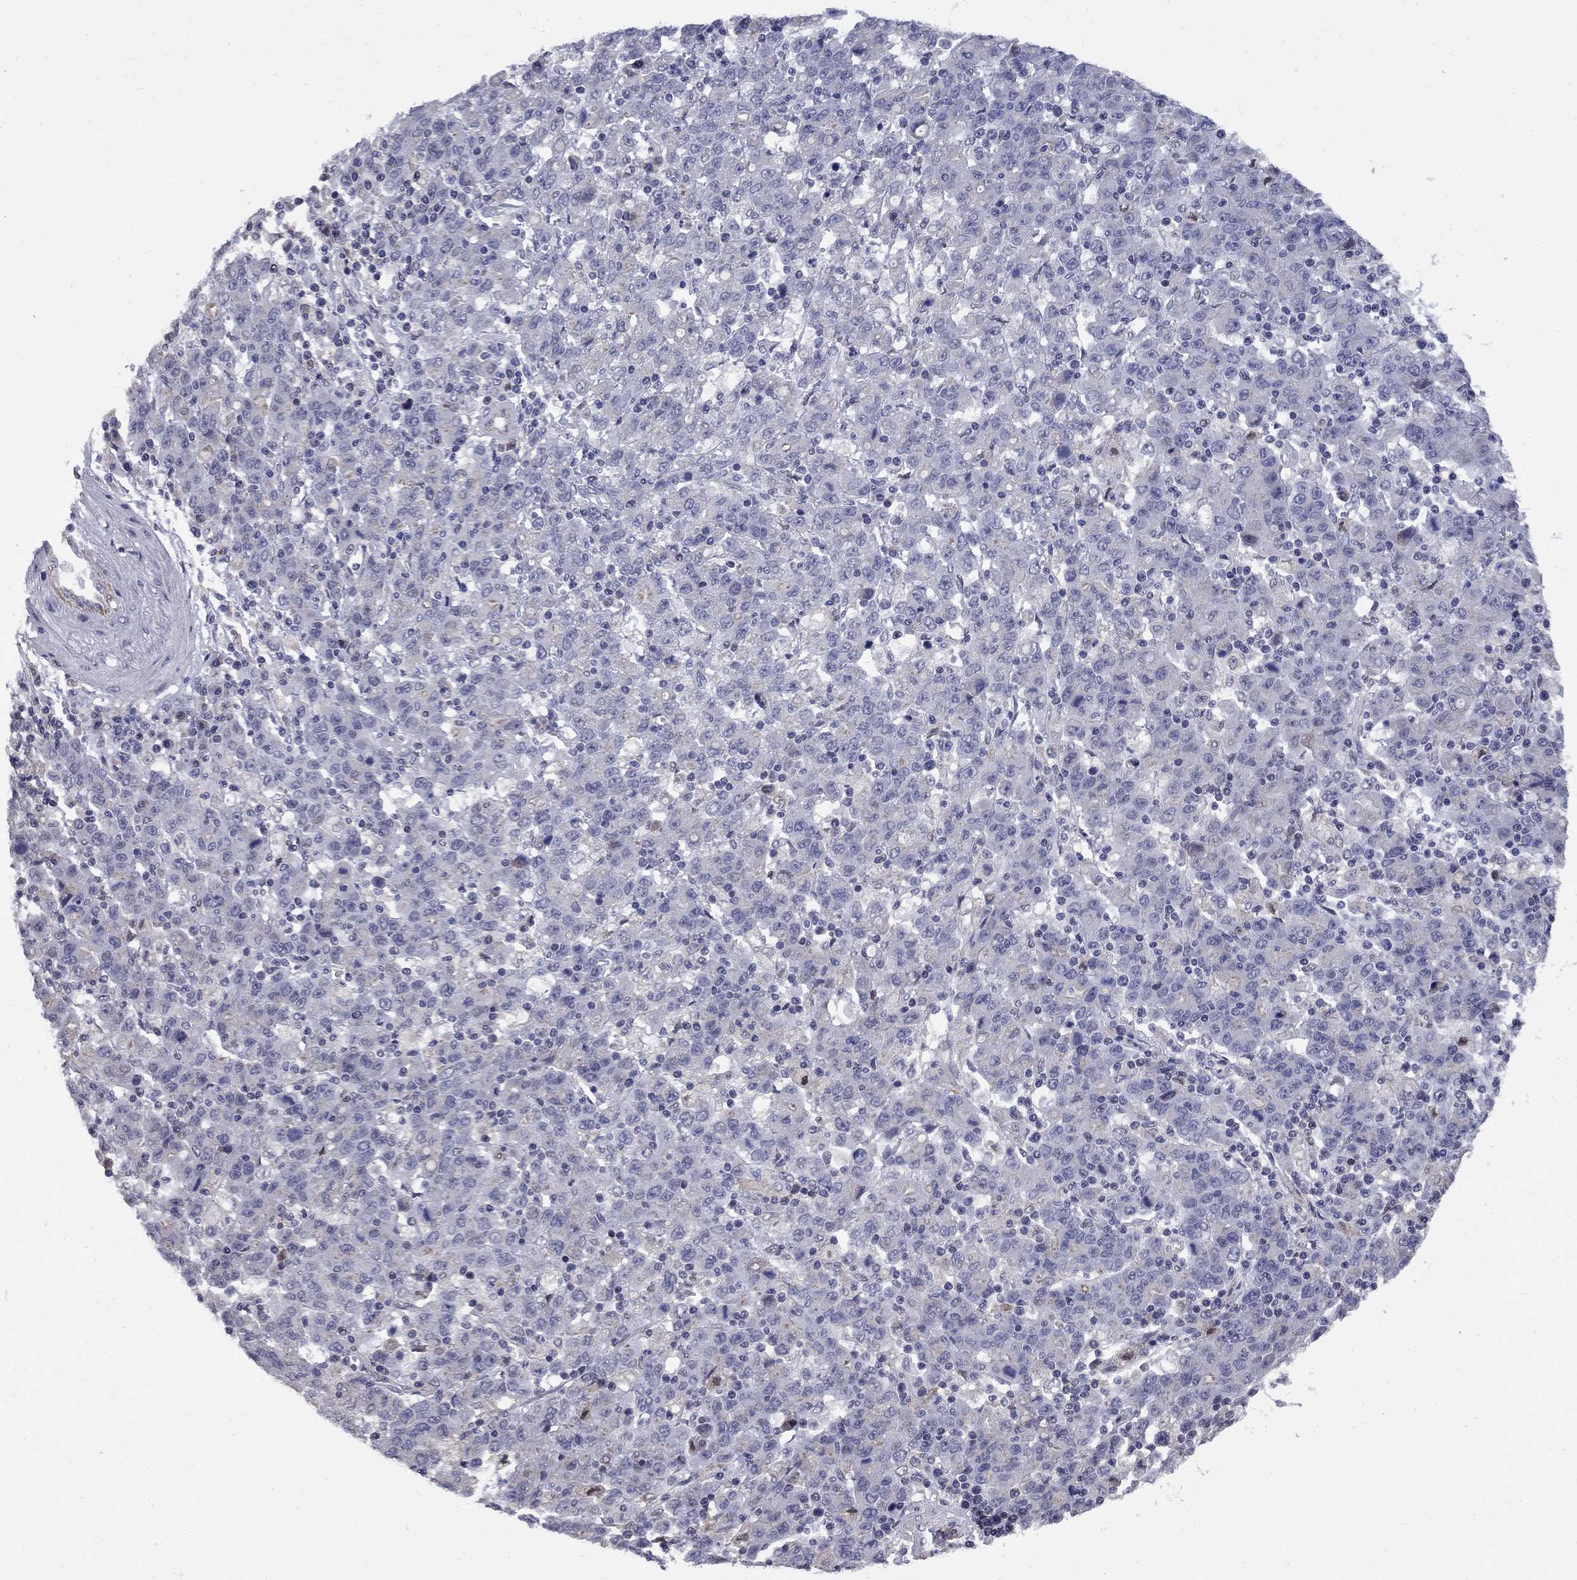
{"staining": {"intensity": "negative", "quantity": "none", "location": "none"}, "tissue": "stomach cancer", "cell_type": "Tumor cells", "image_type": "cancer", "snomed": [{"axis": "morphology", "description": "Adenocarcinoma, NOS"}, {"axis": "topography", "description": "Stomach, upper"}], "caption": "Immunohistochemistry of human stomach cancer reveals no positivity in tumor cells.", "gene": "HTR4", "patient": {"sex": "male", "age": 69}}